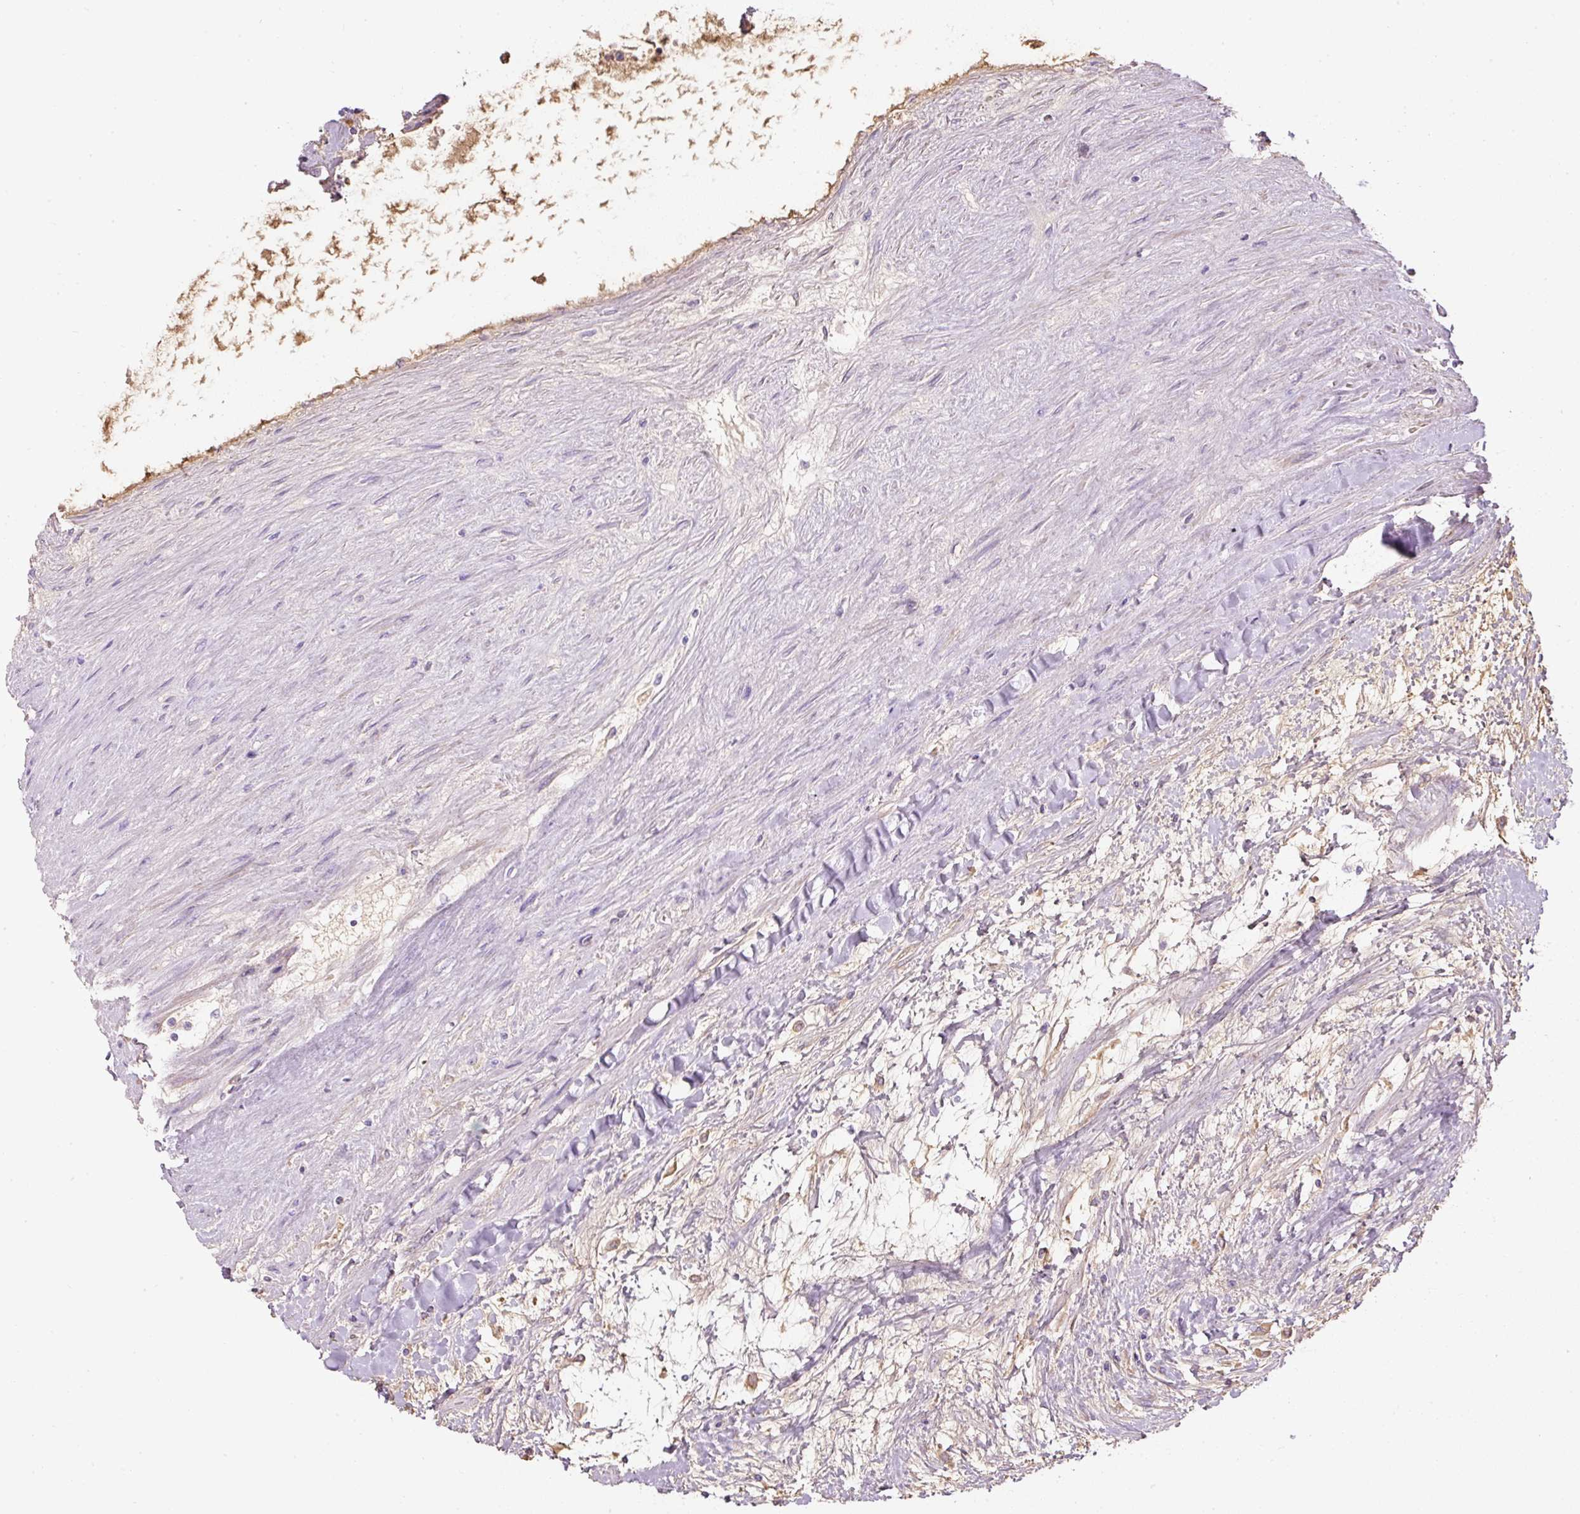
{"staining": {"intensity": "negative", "quantity": "none", "location": "none"}, "tissue": "renal cancer", "cell_type": "Tumor cells", "image_type": "cancer", "snomed": [{"axis": "morphology", "description": "Adenocarcinoma, NOS"}, {"axis": "topography", "description": "Kidney"}], "caption": "IHC photomicrograph of human adenocarcinoma (renal) stained for a protein (brown), which displays no positivity in tumor cells. (DAB (3,3'-diaminobenzidine) IHC visualized using brightfield microscopy, high magnification).", "gene": "APOA1", "patient": {"sex": "male", "age": 80}}